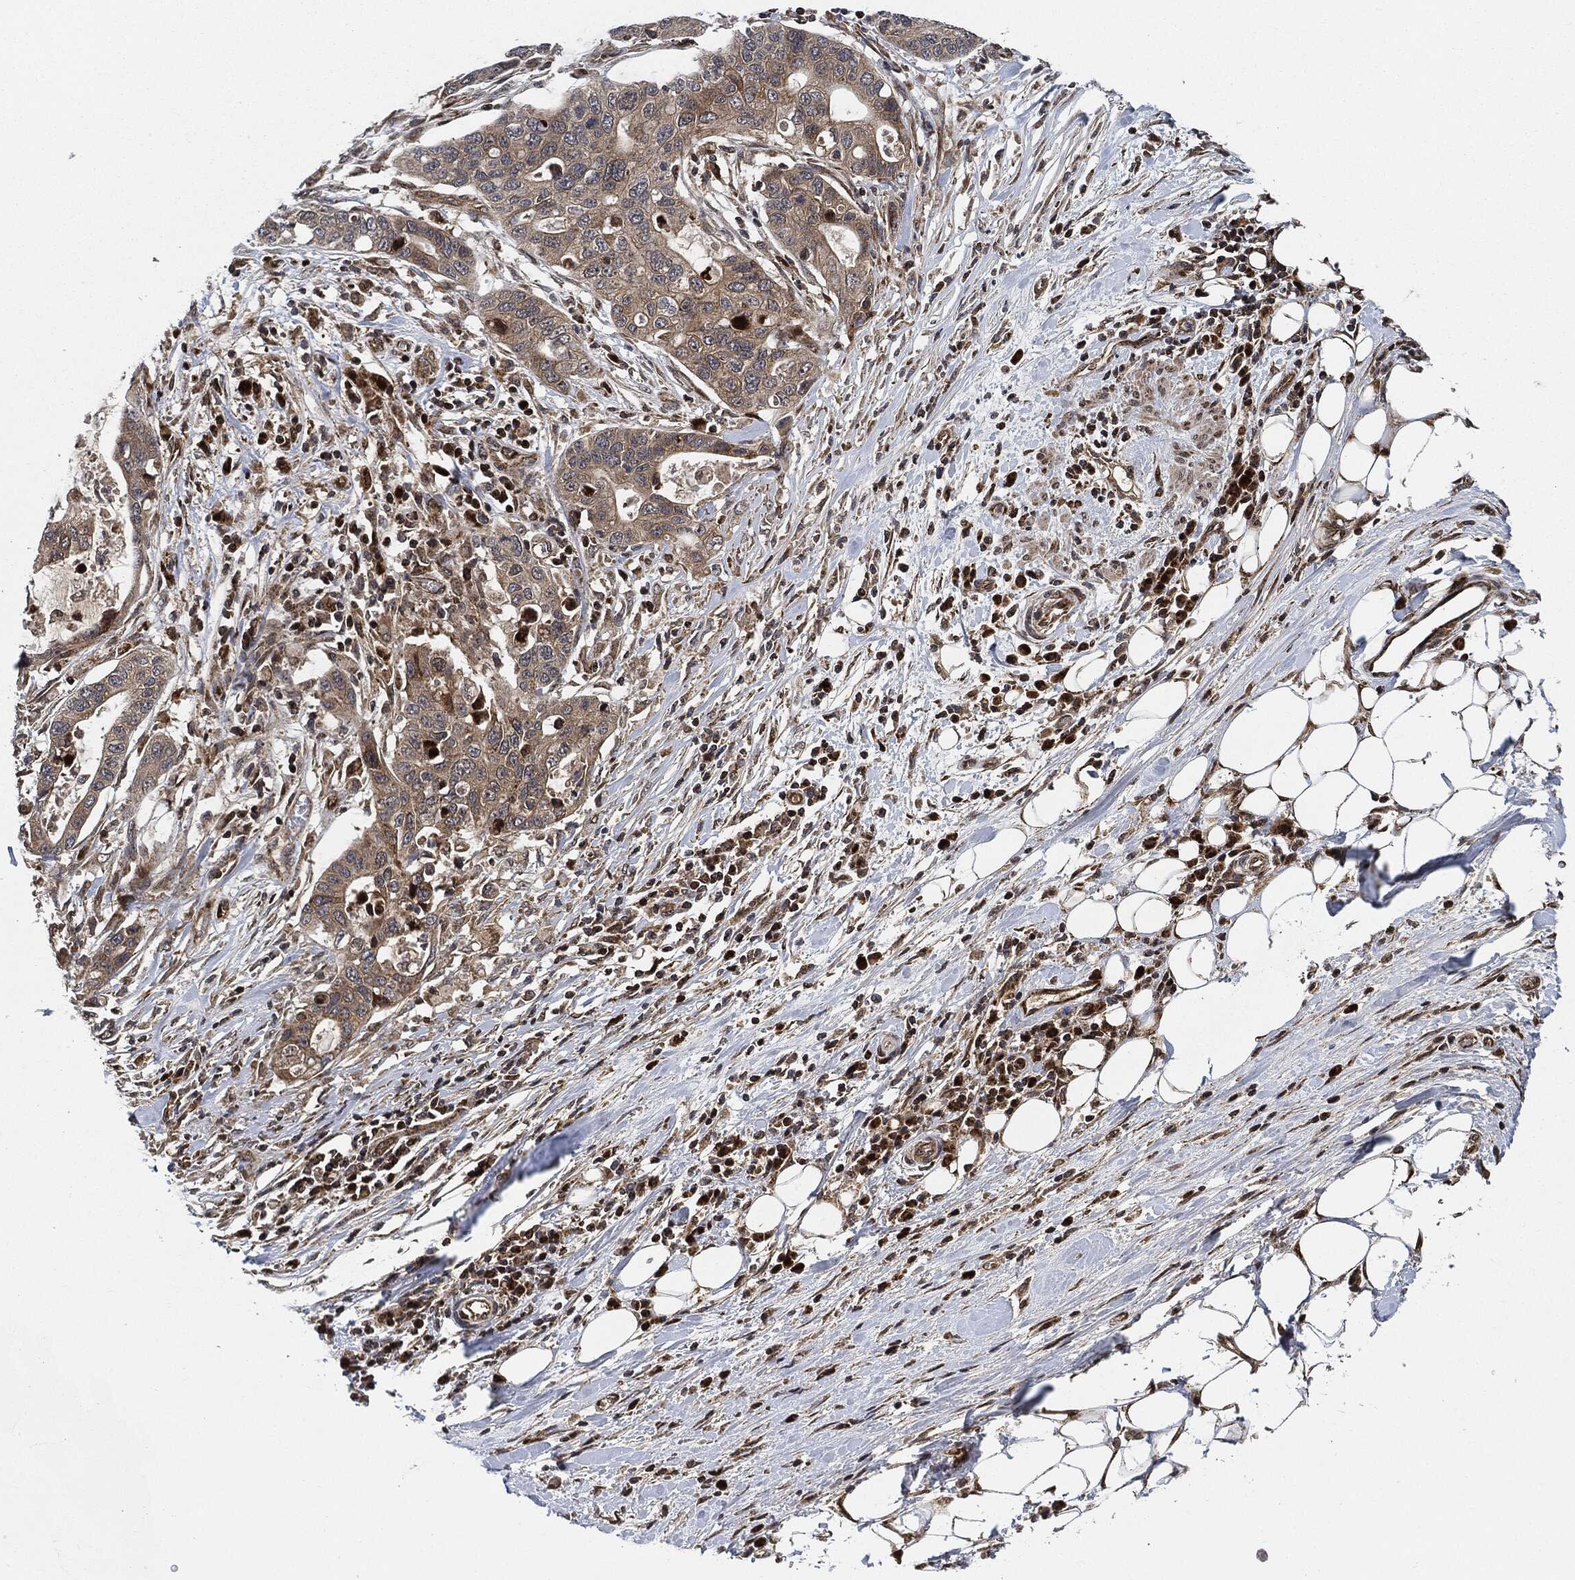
{"staining": {"intensity": "weak", "quantity": "<25%", "location": "cytoplasmic/membranous"}, "tissue": "stomach cancer", "cell_type": "Tumor cells", "image_type": "cancer", "snomed": [{"axis": "morphology", "description": "Adenocarcinoma, NOS"}, {"axis": "topography", "description": "Stomach"}], "caption": "This is an IHC photomicrograph of human stomach cancer. There is no positivity in tumor cells.", "gene": "RNASEL", "patient": {"sex": "male", "age": 54}}